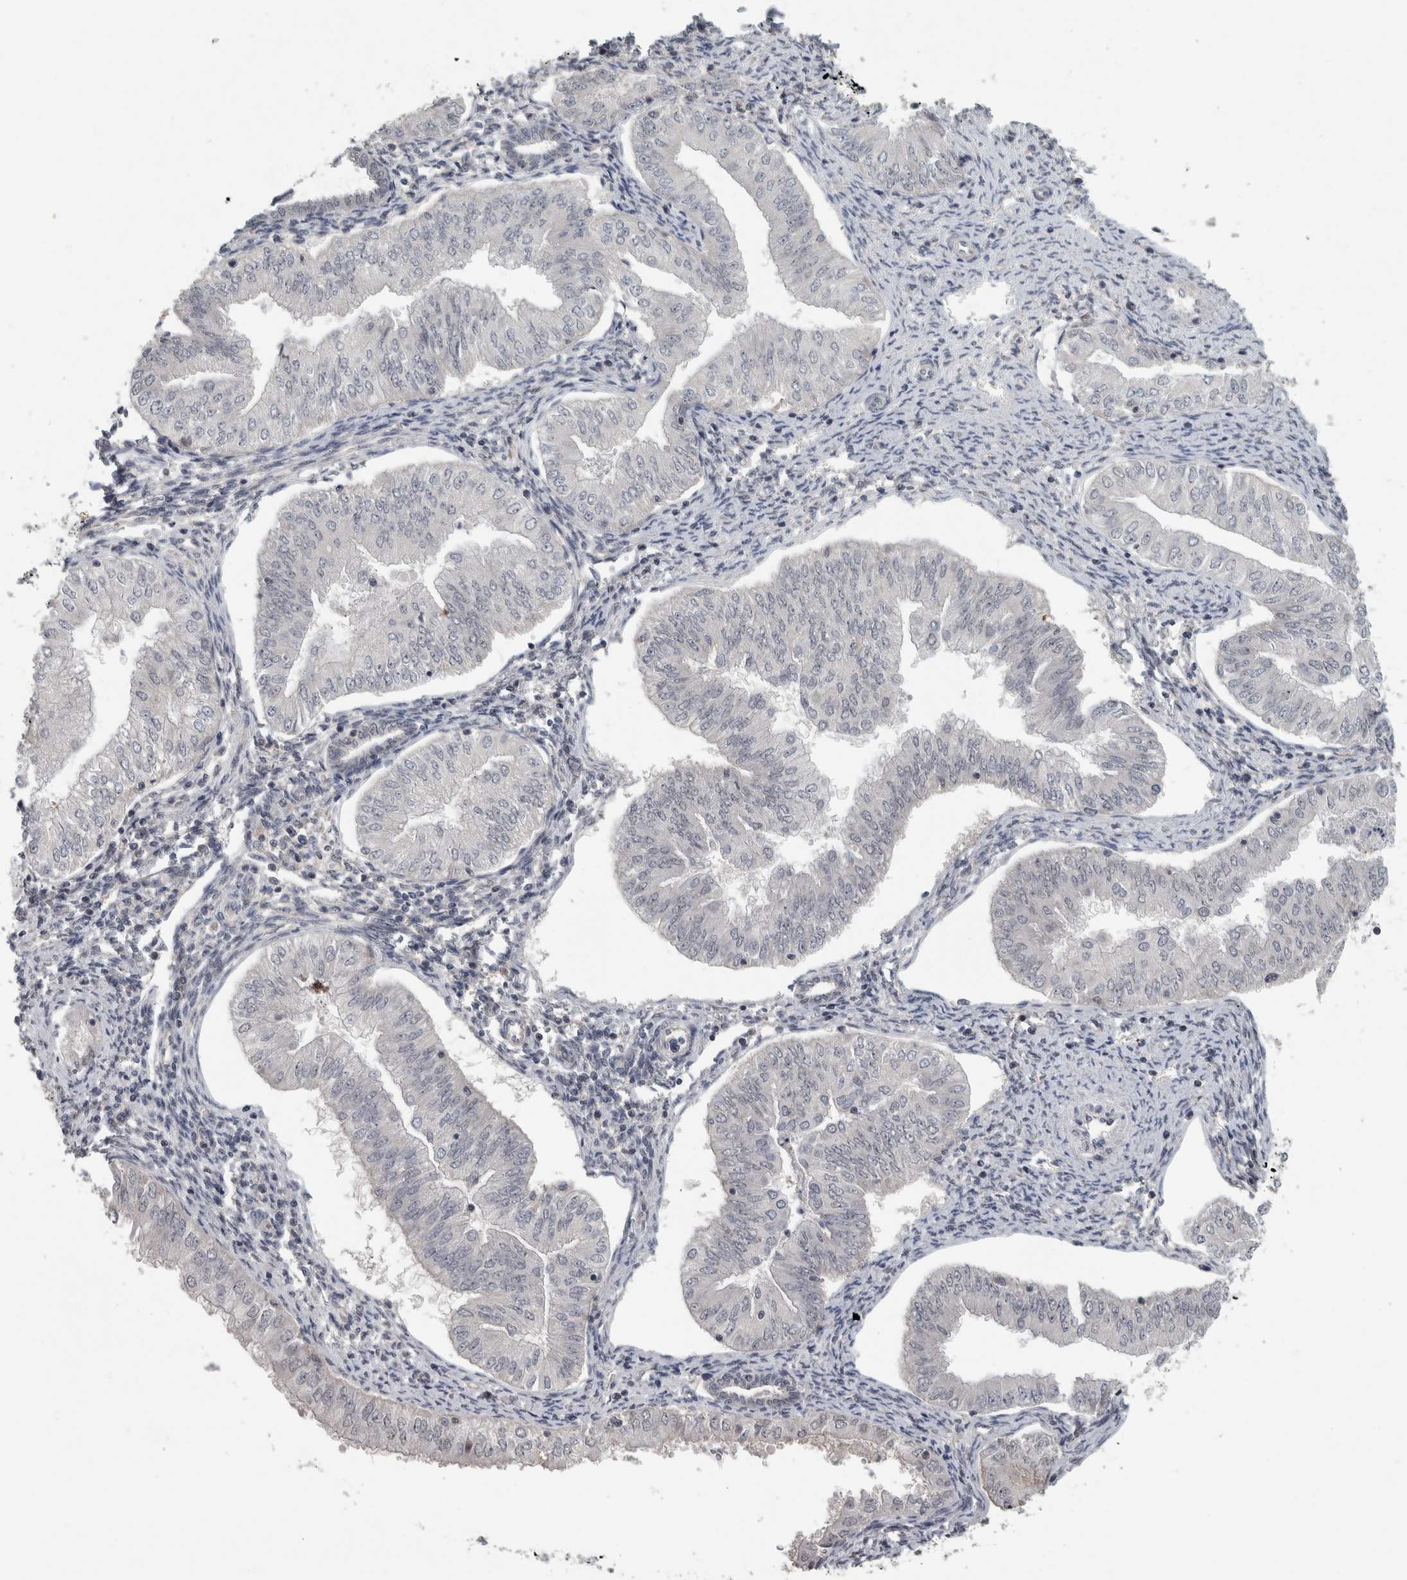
{"staining": {"intensity": "negative", "quantity": "none", "location": "none"}, "tissue": "endometrial cancer", "cell_type": "Tumor cells", "image_type": "cancer", "snomed": [{"axis": "morphology", "description": "Normal tissue, NOS"}, {"axis": "morphology", "description": "Adenocarcinoma, NOS"}, {"axis": "topography", "description": "Endometrium"}], "caption": "Immunohistochemical staining of adenocarcinoma (endometrial) exhibits no significant expression in tumor cells.", "gene": "RBM28", "patient": {"sex": "female", "age": 53}}